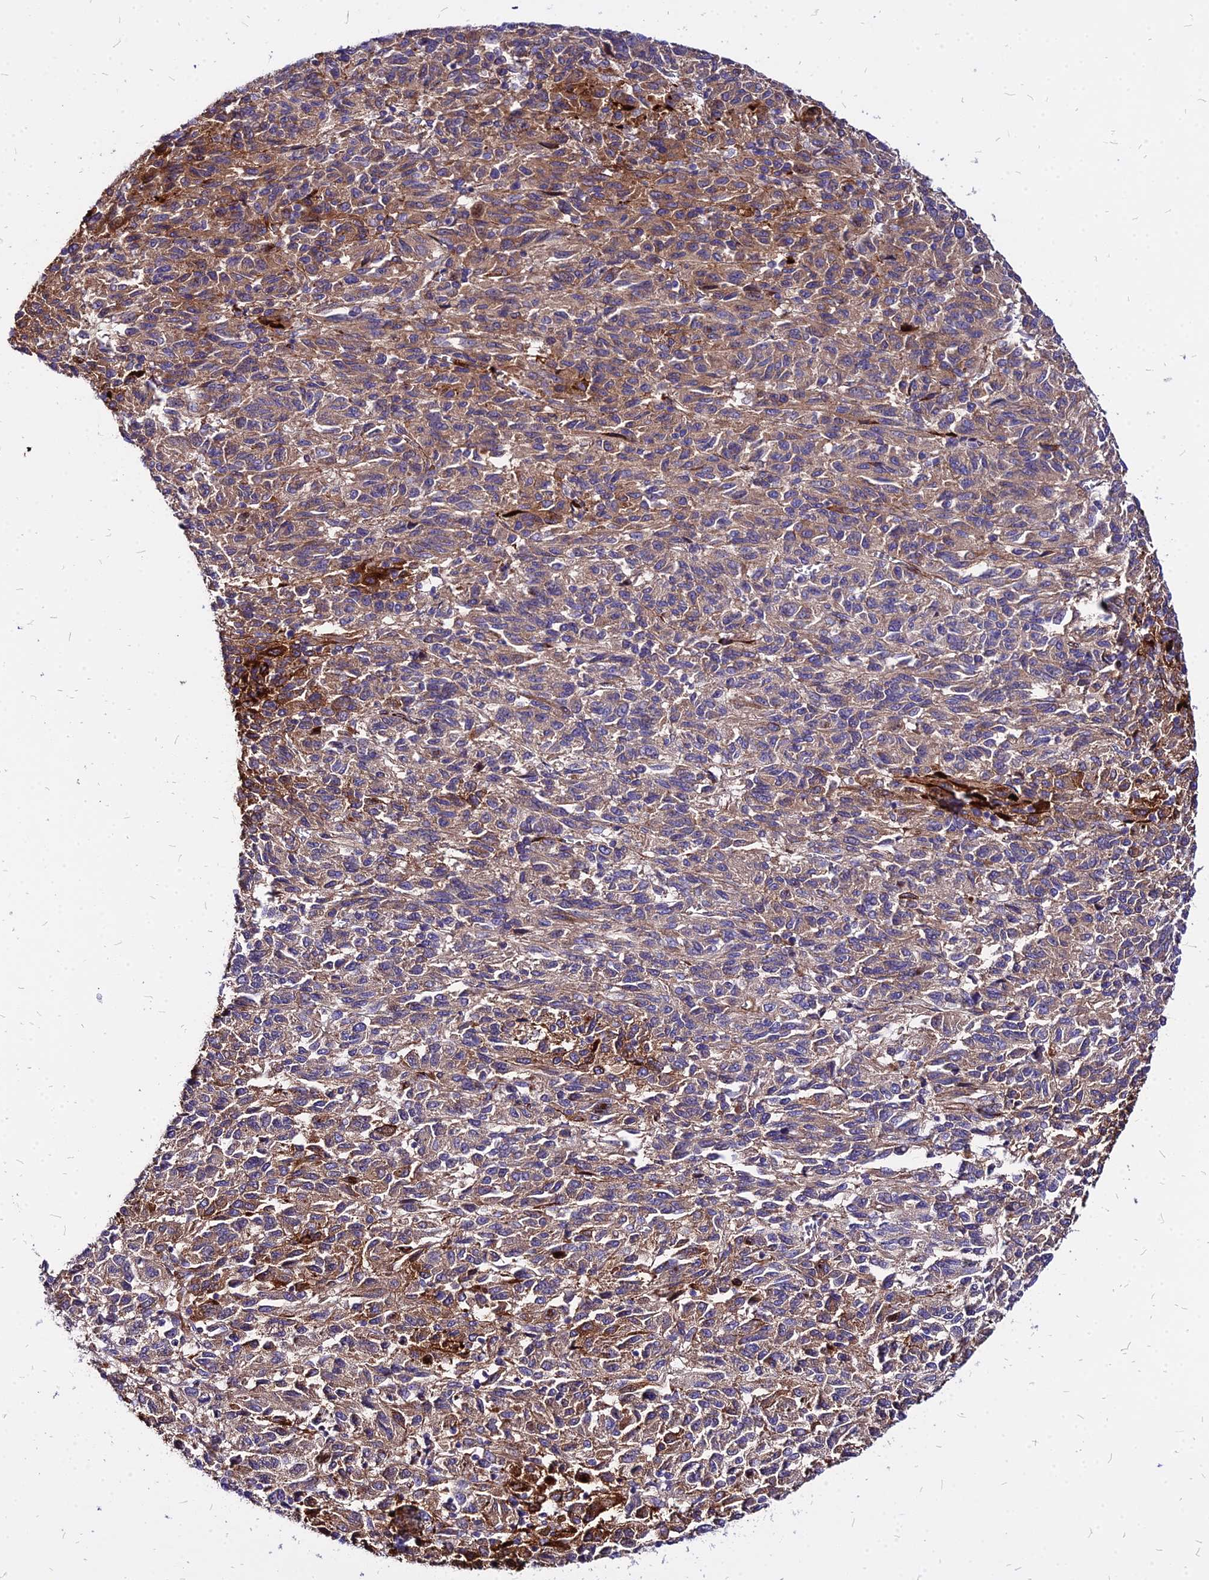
{"staining": {"intensity": "moderate", "quantity": "25%-75%", "location": "cytoplasmic/membranous"}, "tissue": "melanoma", "cell_type": "Tumor cells", "image_type": "cancer", "snomed": [{"axis": "morphology", "description": "Malignant melanoma, Metastatic site"}, {"axis": "topography", "description": "Lung"}], "caption": "The image reveals staining of melanoma, revealing moderate cytoplasmic/membranous protein staining (brown color) within tumor cells. (Brightfield microscopy of DAB IHC at high magnification).", "gene": "COMMD10", "patient": {"sex": "male", "age": 64}}